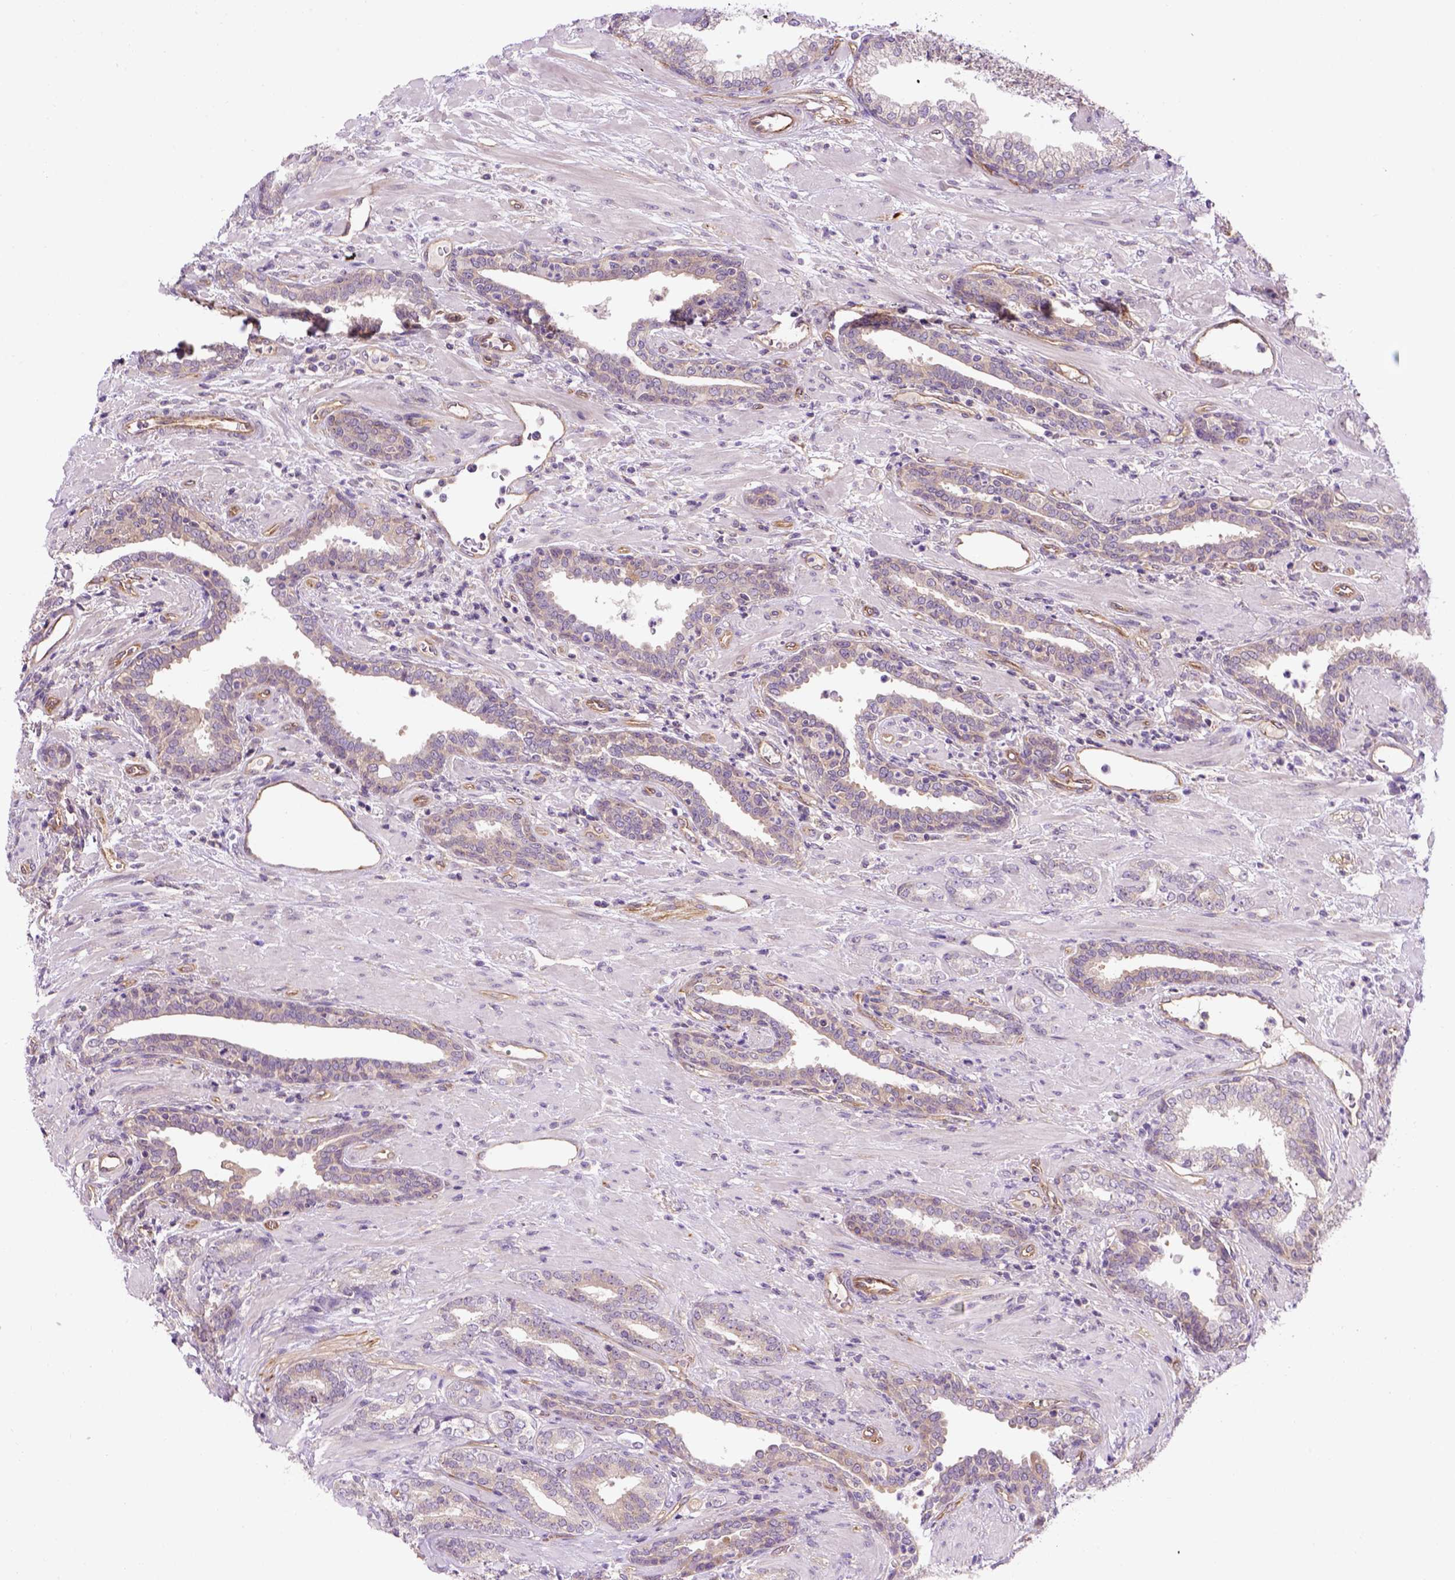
{"staining": {"intensity": "weak", "quantity": ">75%", "location": "cytoplasmic/membranous"}, "tissue": "prostate cancer", "cell_type": "Tumor cells", "image_type": "cancer", "snomed": [{"axis": "morphology", "description": "Adenocarcinoma, Low grade"}, {"axis": "topography", "description": "Prostate"}], "caption": "This micrograph demonstrates immunohistochemistry staining of prostate cancer, with low weak cytoplasmic/membranous staining in approximately >75% of tumor cells.", "gene": "CASKIN2", "patient": {"sex": "male", "age": 61}}